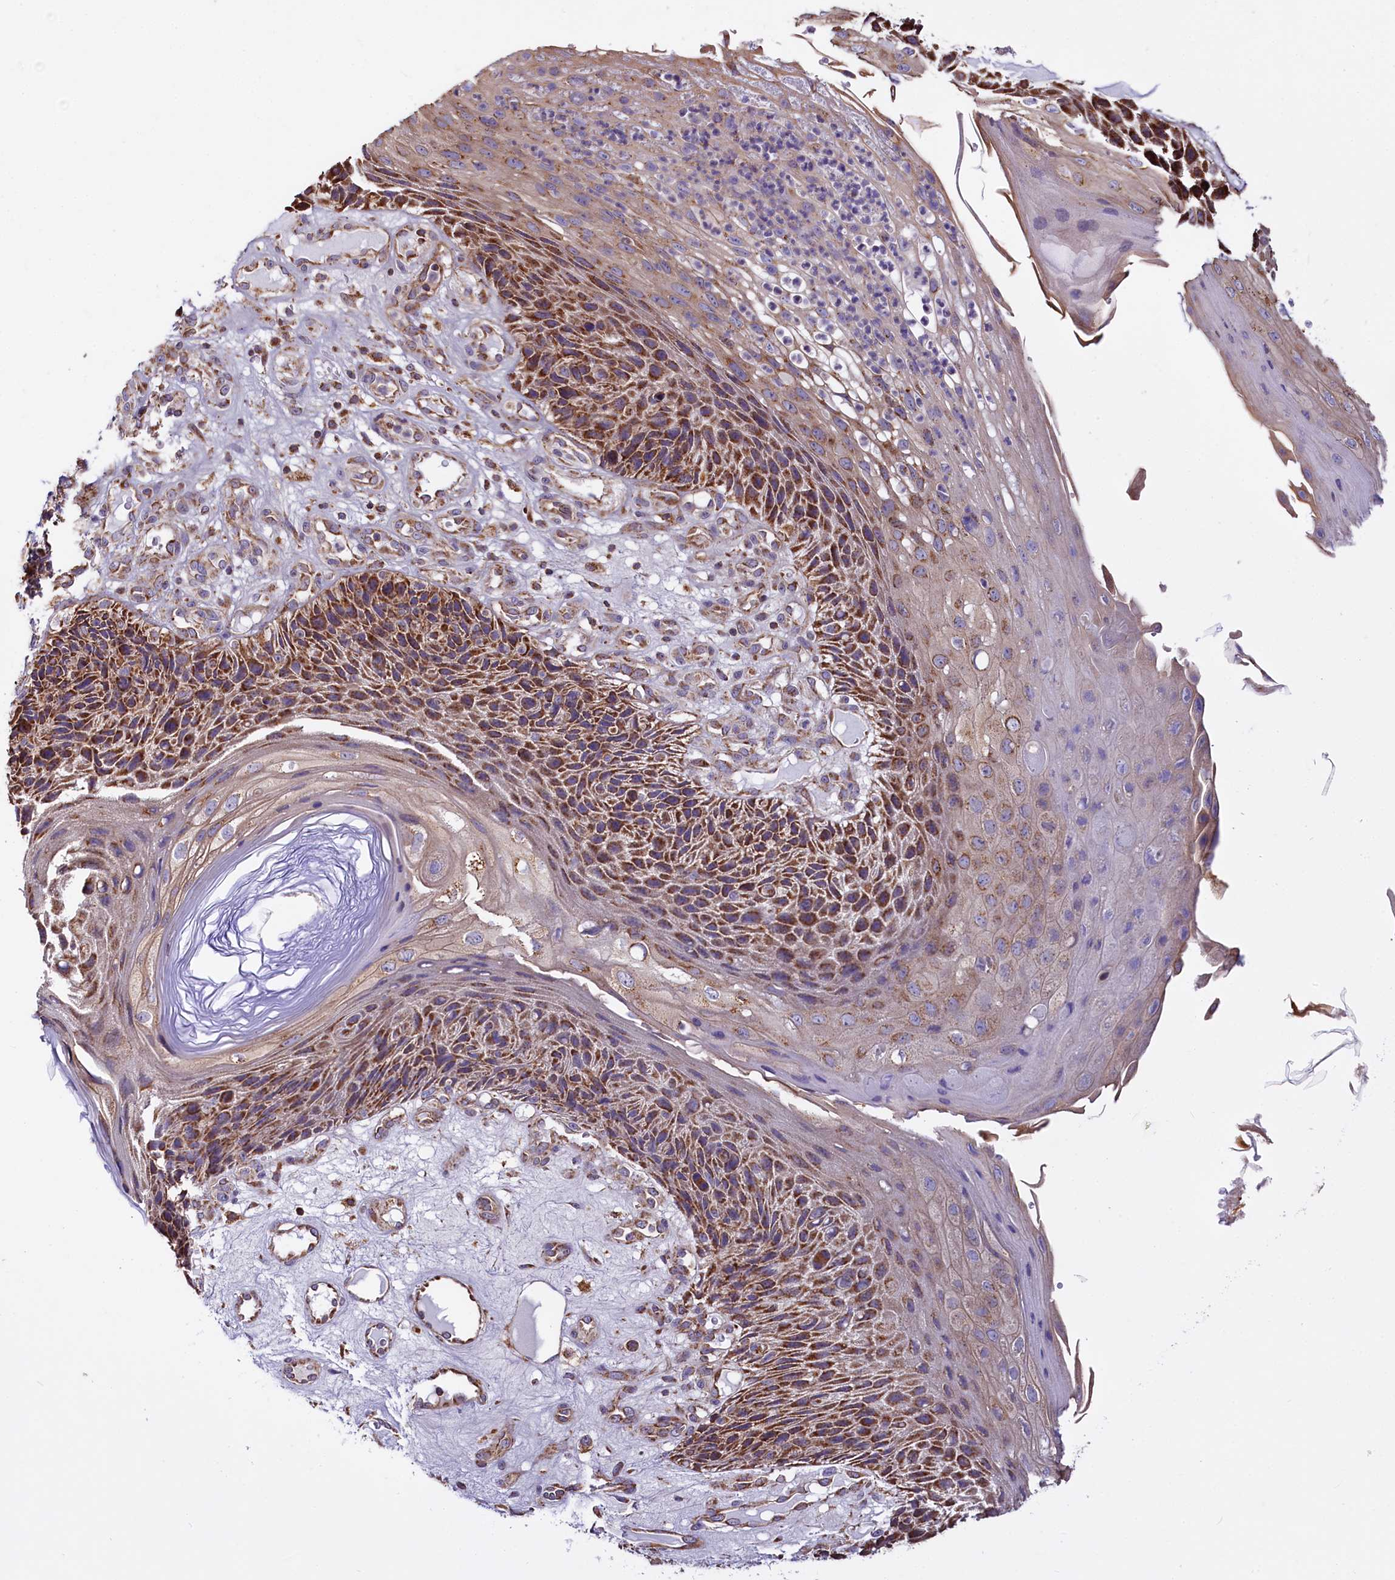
{"staining": {"intensity": "strong", "quantity": ">75%", "location": "cytoplasmic/membranous"}, "tissue": "skin cancer", "cell_type": "Tumor cells", "image_type": "cancer", "snomed": [{"axis": "morphology", "description": "Squamous cell carcinoma, NOS"}, {"axis": "topography", "description": "Skin"}], "caption": "Protein expression analysis of human squamous cell carcinoma (skin) reveals strong cytoplasmic/membranous expression in about >75% of tumor cells. Using DAB (brown) and hematoxylin (blue) stains, captured at high magnification using brightfield microscopy.", "gene": "NUDT15", "patient": {"sex": "female", "age": 88}}